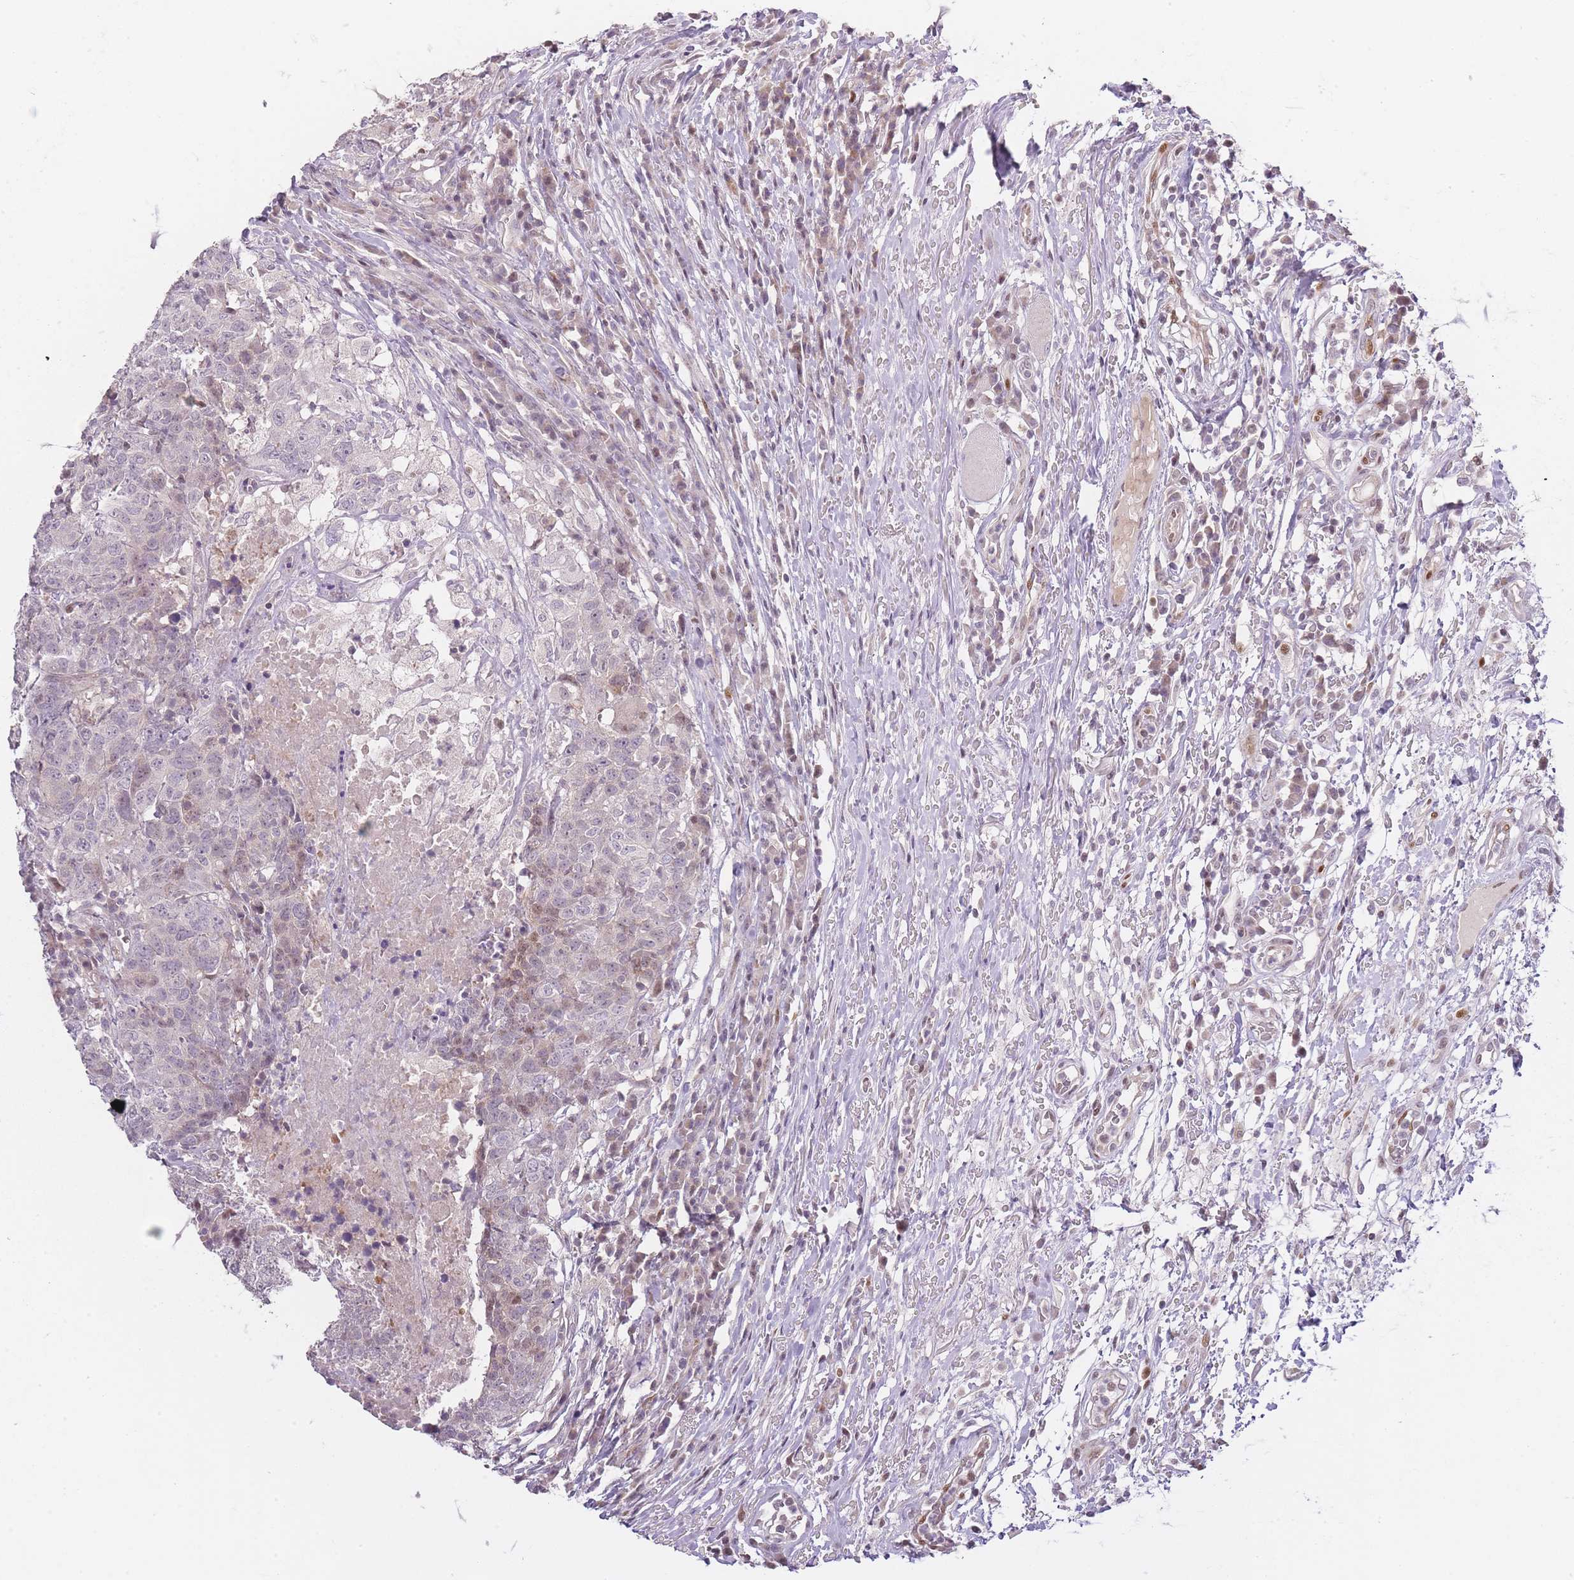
{"staining": {"intensity": "moderate", "quantity": "<25%", "location": "nuclear"}, "tissue": "head and neck cancer", "cell_type": "Tumor cells", "image_type": "cancer", "snomed": [{"axis": "morphology", "description": "Normal tissue, NOS"}, {"axis": "morphology", "description": "Squamous cell carcinoma, NOS"}, {"axis": "topography", "description": "Skeletal muscle"}, {"axis": "topography", "description": "Vascular tissue"}, {"axis": "topography", "description": "Peripheral nerve tissue"}, {"axis": "topography", "description": "Head-Neck"}], "caption": "Head and neck squamous cell carcinoma stained with a brown dye displays moderate nuclear positive positivity in approximately <25% of tumor cells.", "gene": "OGG1", "patient": {"sex": "male", "age": 66}}